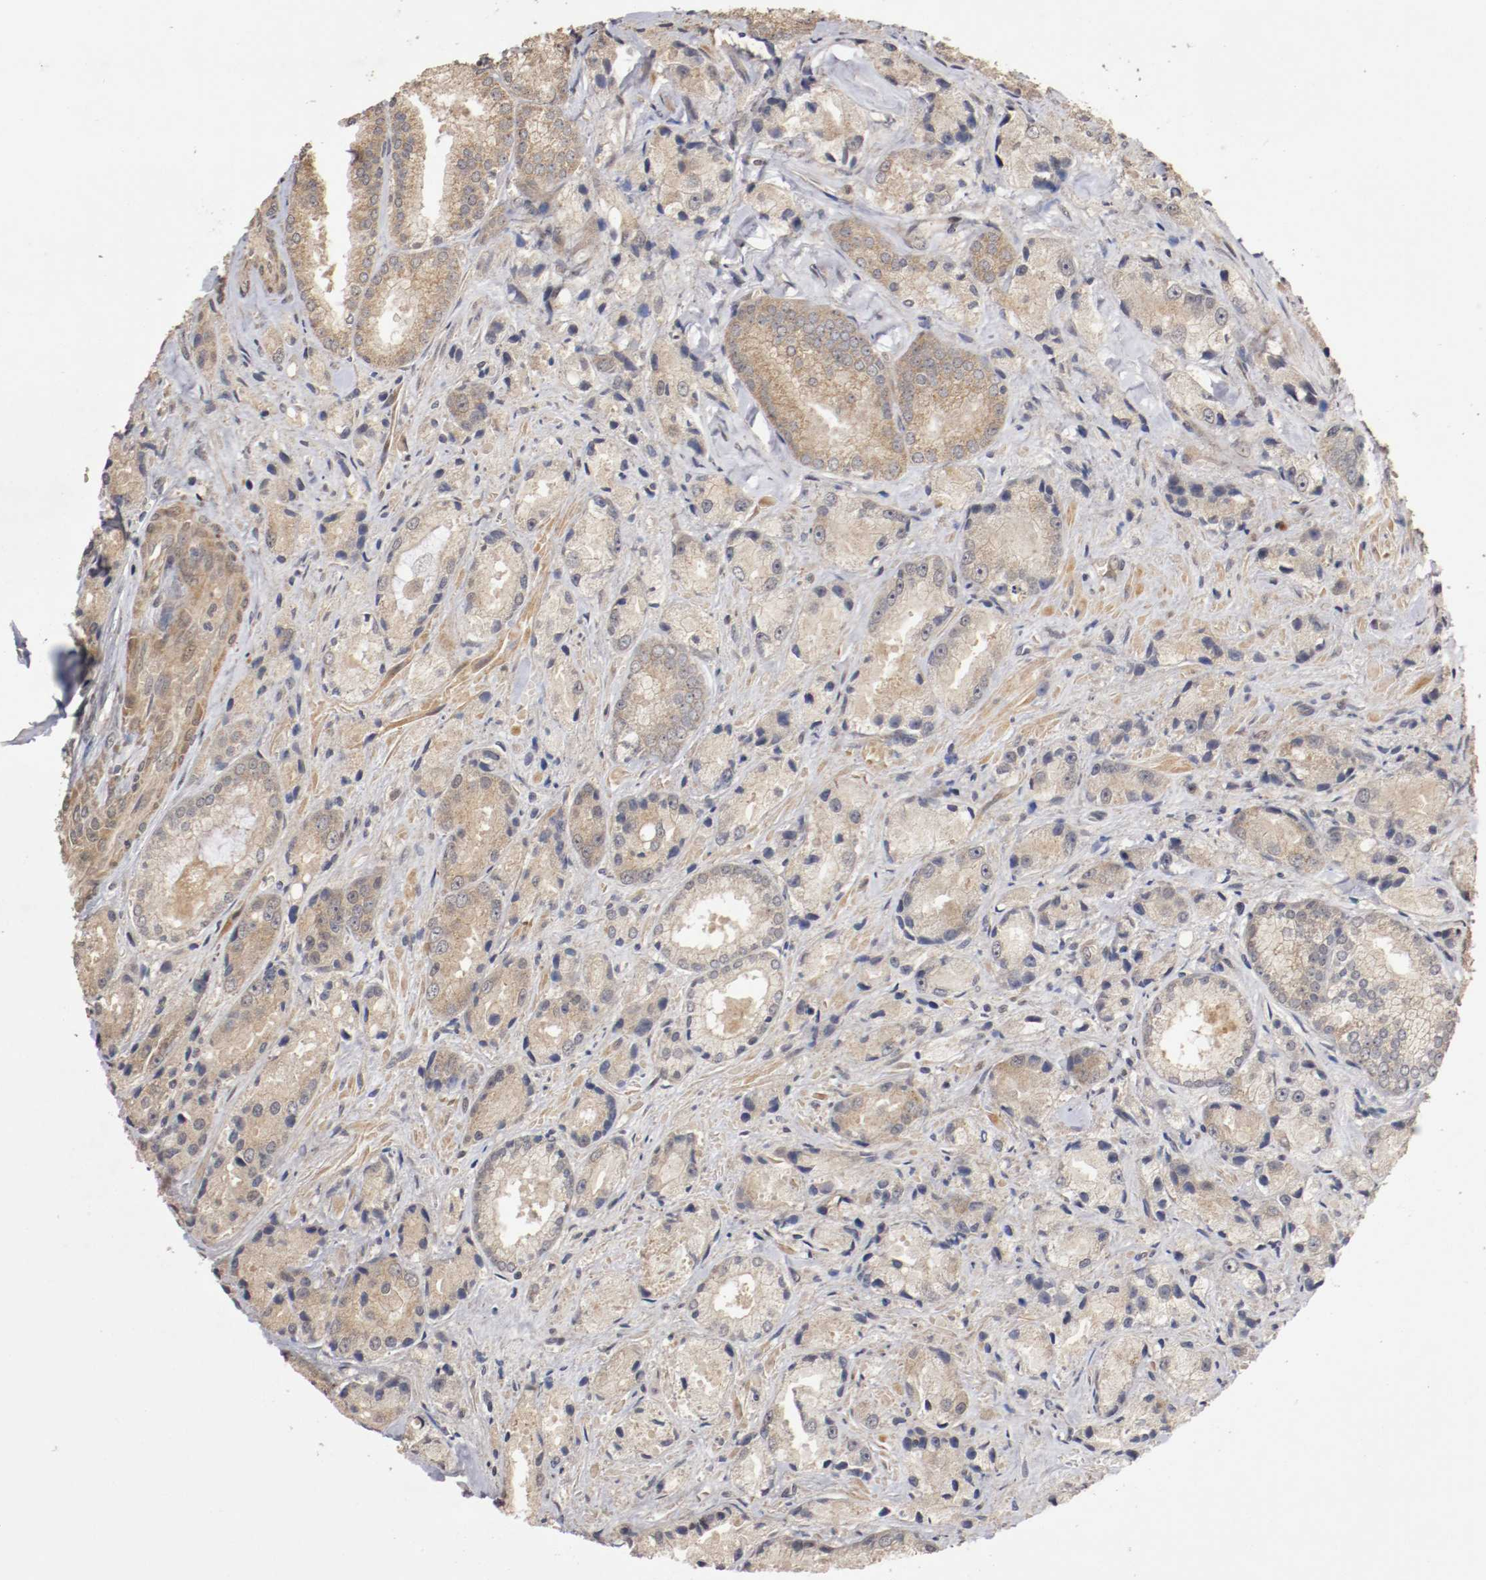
{"staining": {"intensity": "moderate", "quantity": ">75%", "location": "cytoplasmic/membranous"}, "tissue": "prostate cancer", "cell_type": "Tumor cells", "image_type": "cancer", "snomed": [{"axis": "morphology", "description": "Adenocarcinoma, Low grade"}, {"axis": "topography", "description": "Prostate"}], "caption": "An IHC micrograph of tumor tissue is shown. Protein staining in brown shows moderate cytoplasmic/membranous positivity in prostate low-grade adenocarcinoma within tumor cells.", "gene": "TNFRSF1B", "patient": {"sex": "male", "age": 64}}